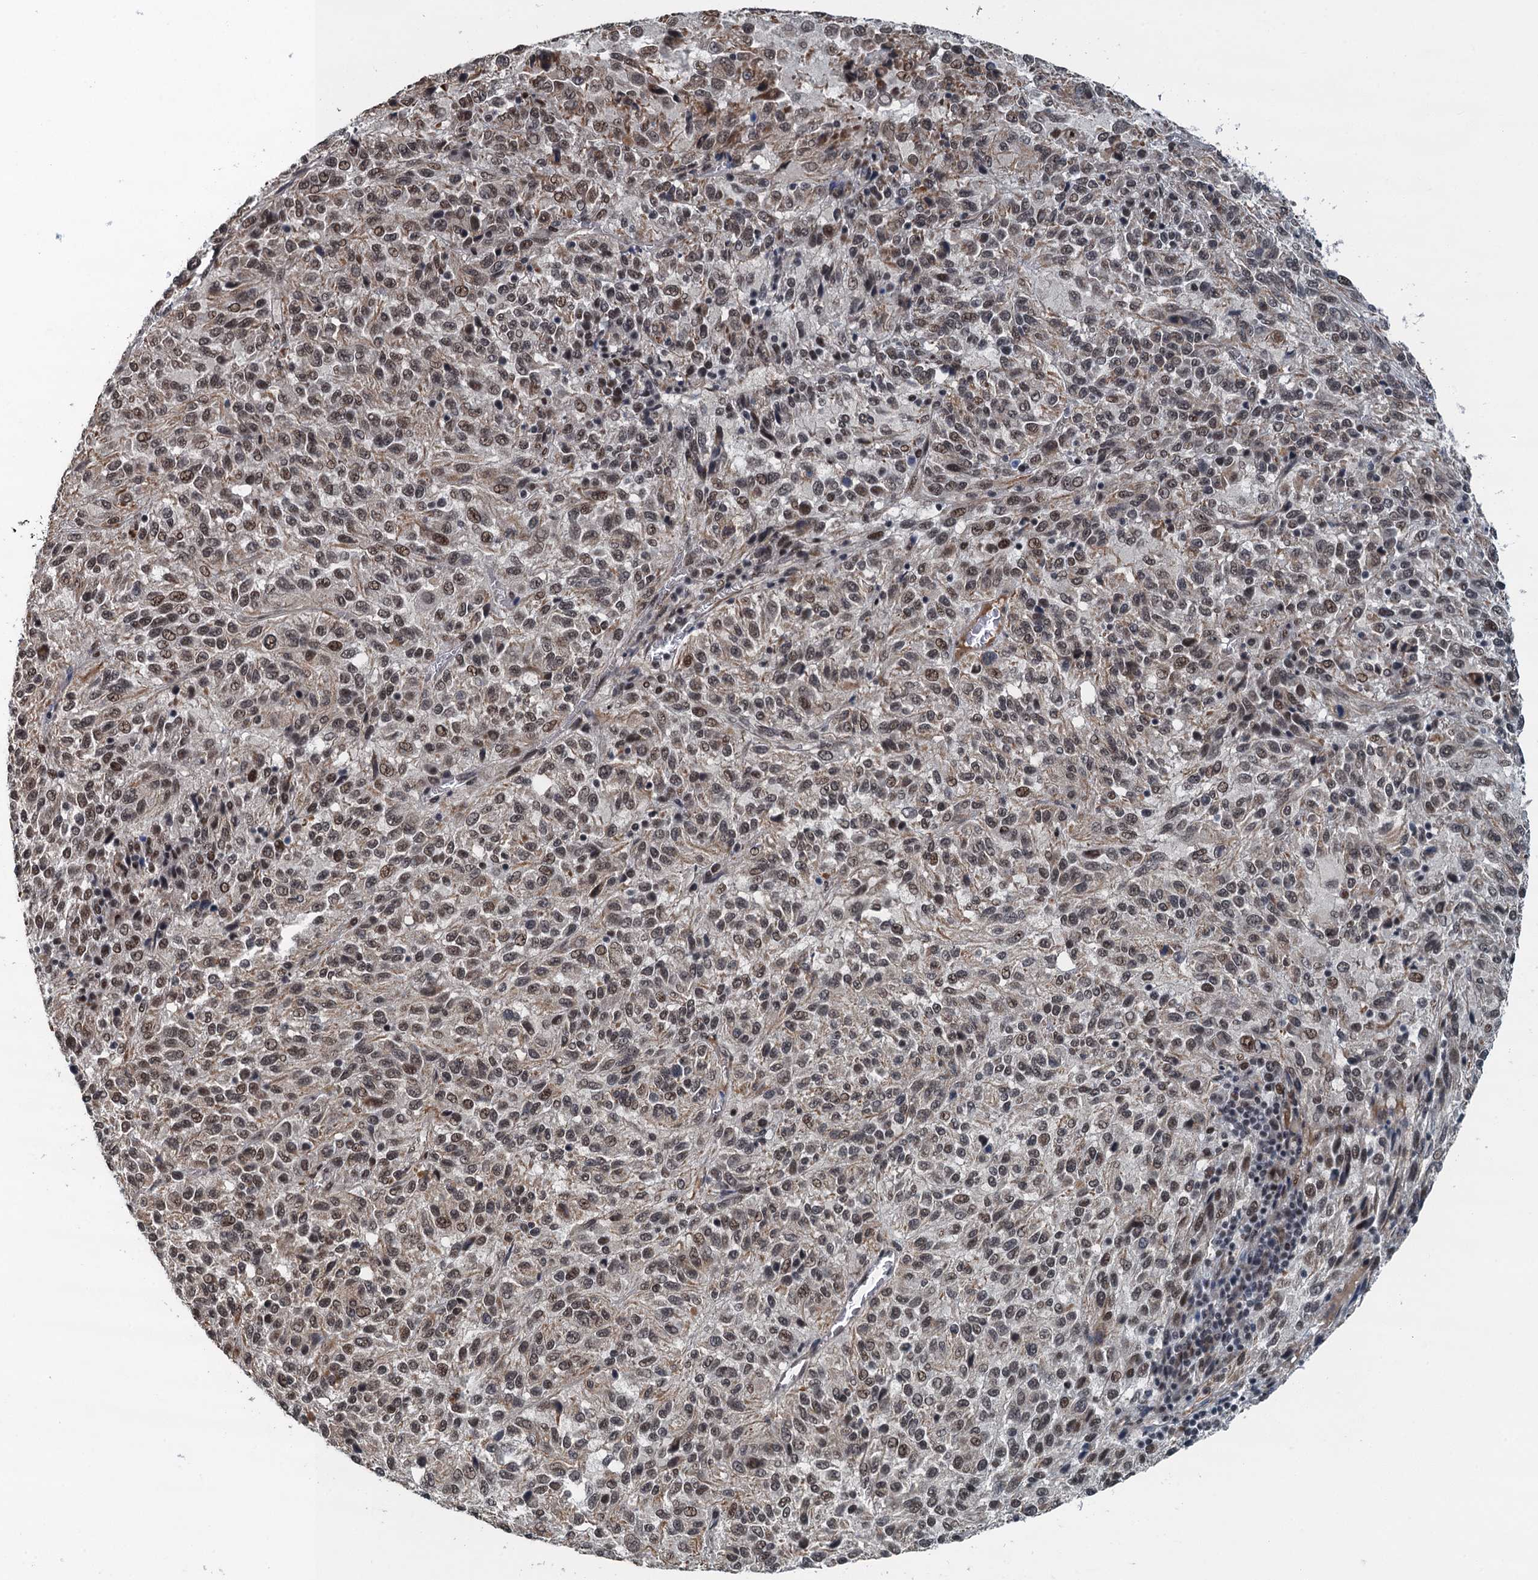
{"staining": {"intensity": "moderate", "quantity": ">75%", "location": "nuclear"}, "tissue": "melanoma", "cell_type": "Tumor cells", "image_type": "cancer", "snomed": [{"axis": "morphology", "description": "Malignant melanoma, Metastatic site"}, {"axis": "topography", "description": "Lung"}], "caption": "Immunohistochemical staining of malignant melanoma (metastatic site) reveals moderate nuclear protein positivity in about >75% of tumor cells.", "gene": "MTA3", "patient": {"sex": "male", "age": 64}}